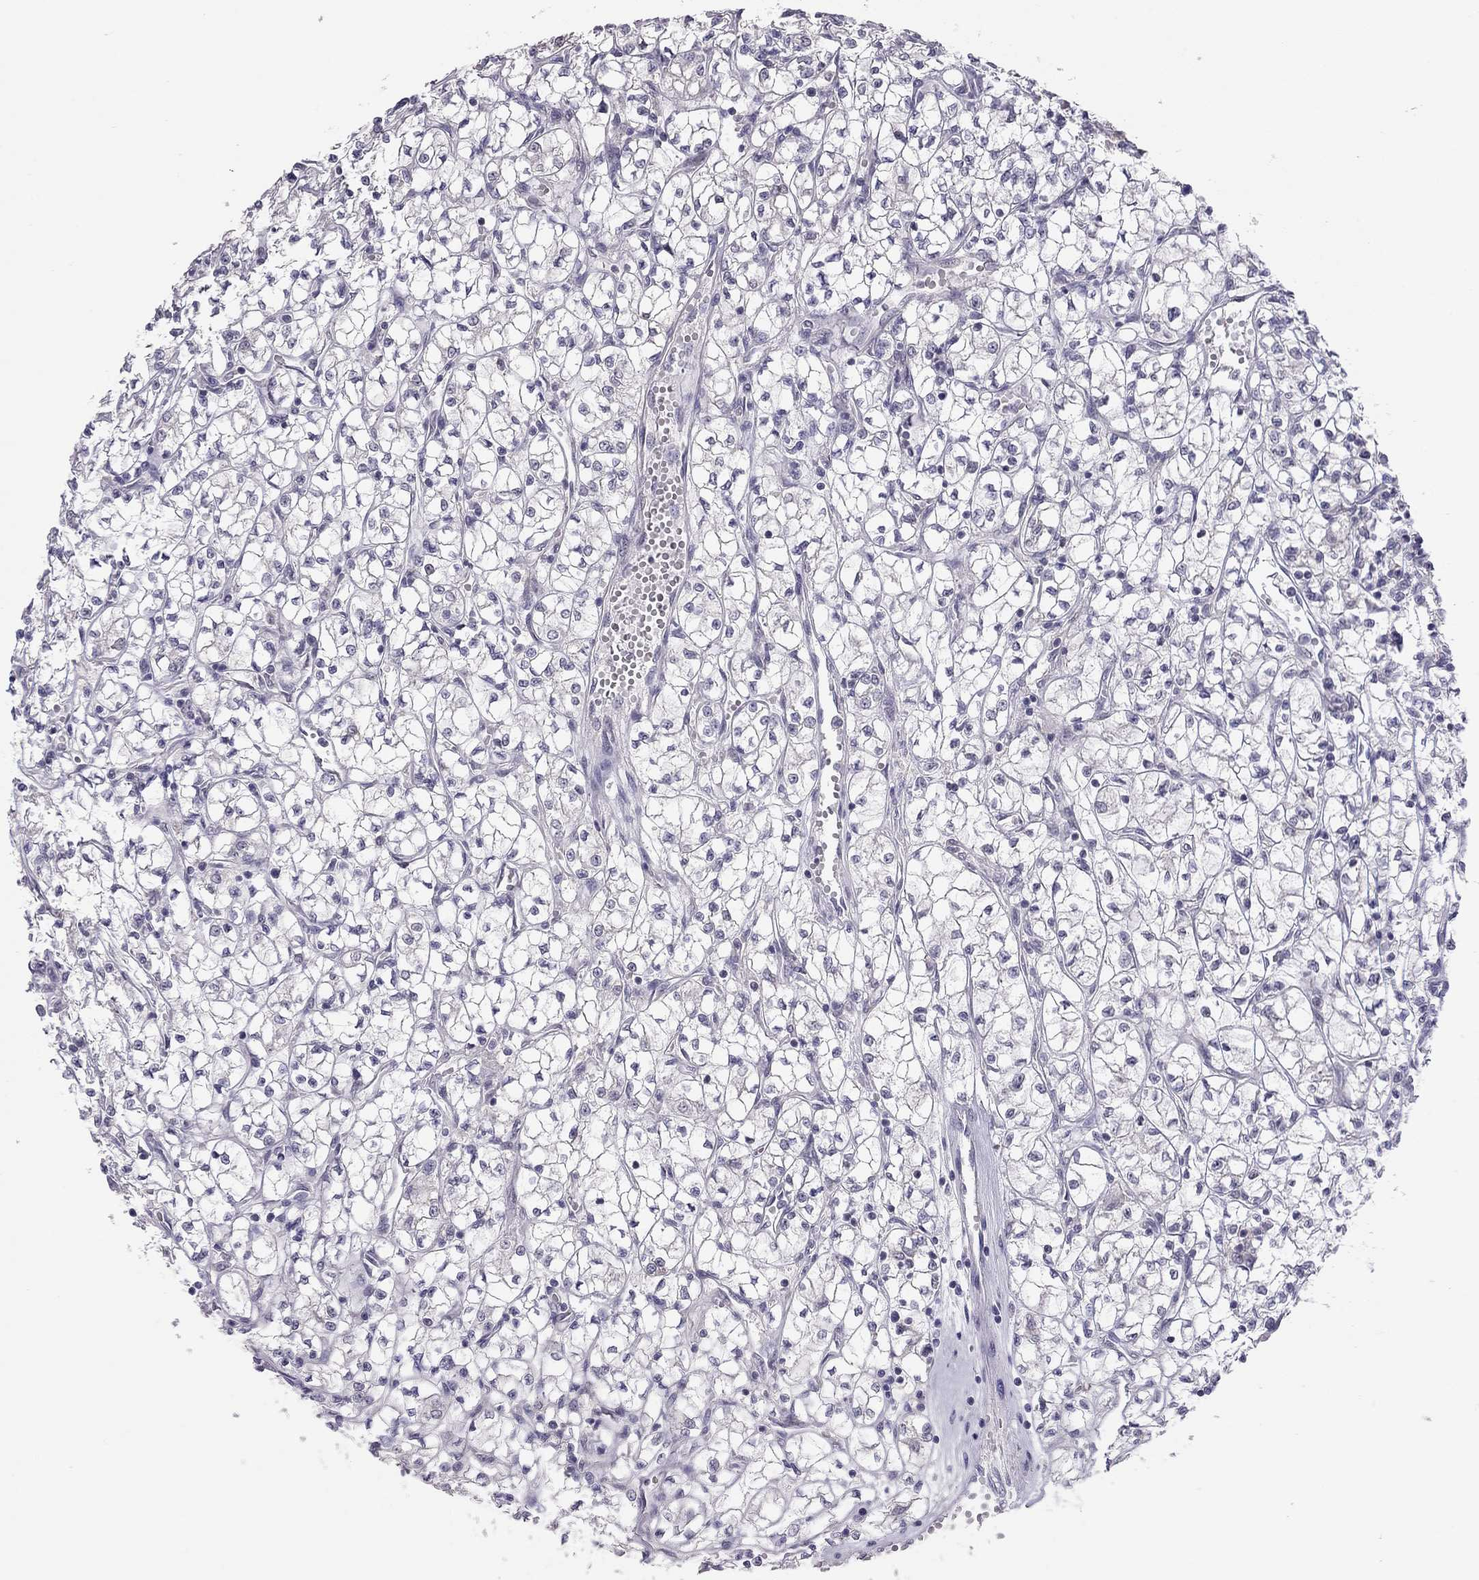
{"staining": {"intensity": "negative", "quantity": "none", "location": "none"}, "tissue": "renal cancer", "cell_type": "Tumor cells", "image_type": "cancer", "snomed": [{"axis": "morphology", "description": "Adenocarcinoma, NOS"}, {"axis": "topography", "description": "Kidney"}], "caption": "This is an IHC histopathology image of adenocarcinoma (renal). There is no positivity in tumor cells.", "gene": "HSF2BP", "patient": {"sex": "female", "age": 64}}